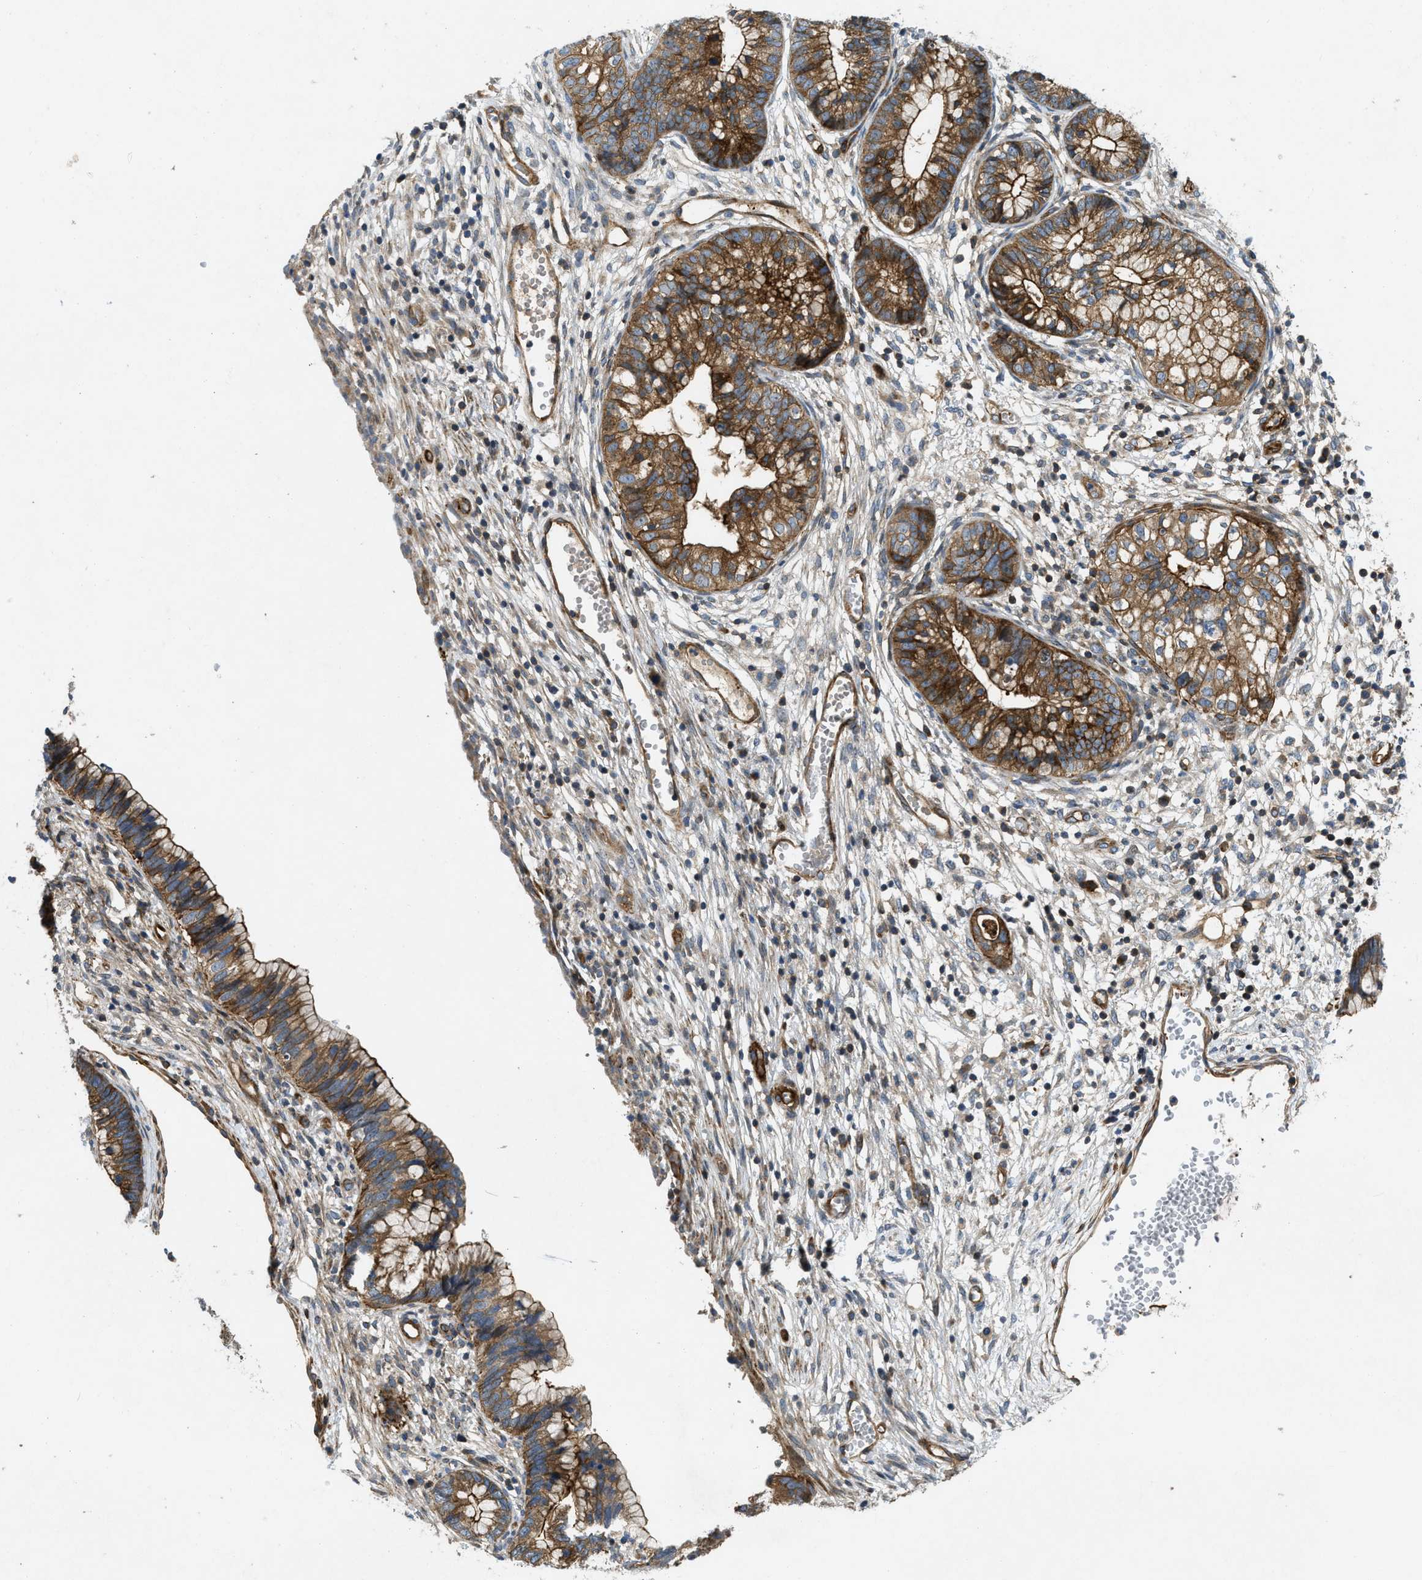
{"staining": {"intensity": "strong", "quantity": ">75%", "location": "cytoplasmic/membranous"}, "tissue": "cervical cancer", "cell_type": "Tumor cells", "image_type": "cancer", "snomed": [{"axis": "morphology", "description": "Adenocarcinoma, NOS"}, {"axis": "topography", "description": "Cervix"}], "caption": "The photomicrograph exhibits staining of cervical adenocarcinoma, revealing strong cytoplasmic/membranous protein staining (brown color) within tumor cells. (Brightfield microscopy of DAB IHC at high magnification).", "gene": "NYNRIN", "patient": {"sex": "female", "age": 44}}